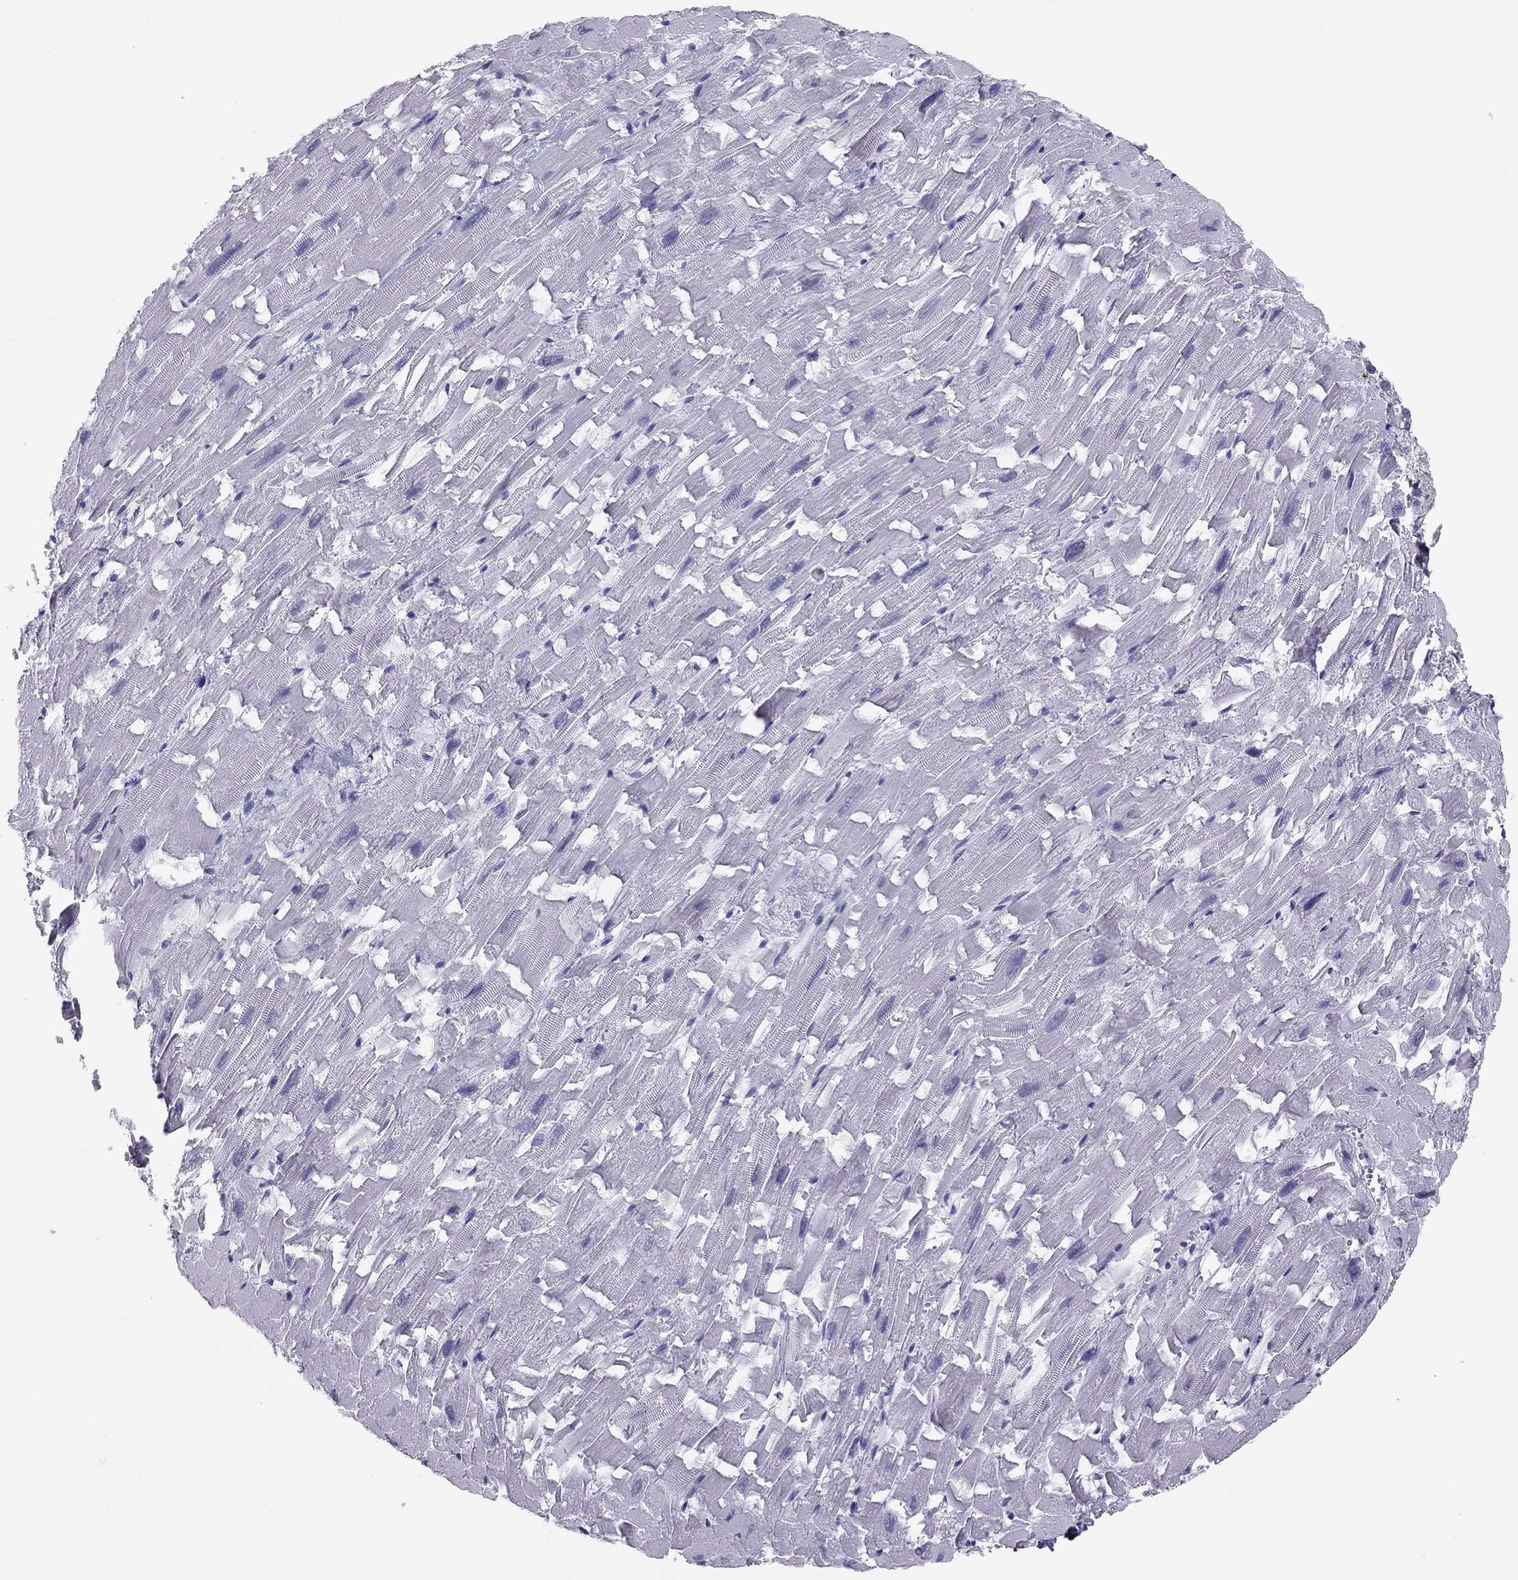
{"staining": {"intensity": "negative", "quantity": "none", "location": "none"}, "tissue": "heart muscle", "cell_type": "Cardiomyocytes", "image_type": "normal", "snomed": [{"axis": "morphology", "description": "Normal tissue, NOS"}, {"axis": "topography", "description": "Heart"}], "caption": "A photomicrograph of human heart muscle is negative for staining in cardiomyocytes. (Stains: DAB (3,3'-diaminobenzidine) immunohistochemistry with hematoxylin counter stain, Microscopy: brightfield microscopy at high magnification).", "gene": "PHOX2A", "patient": {"sex": "female", "age": 64}}